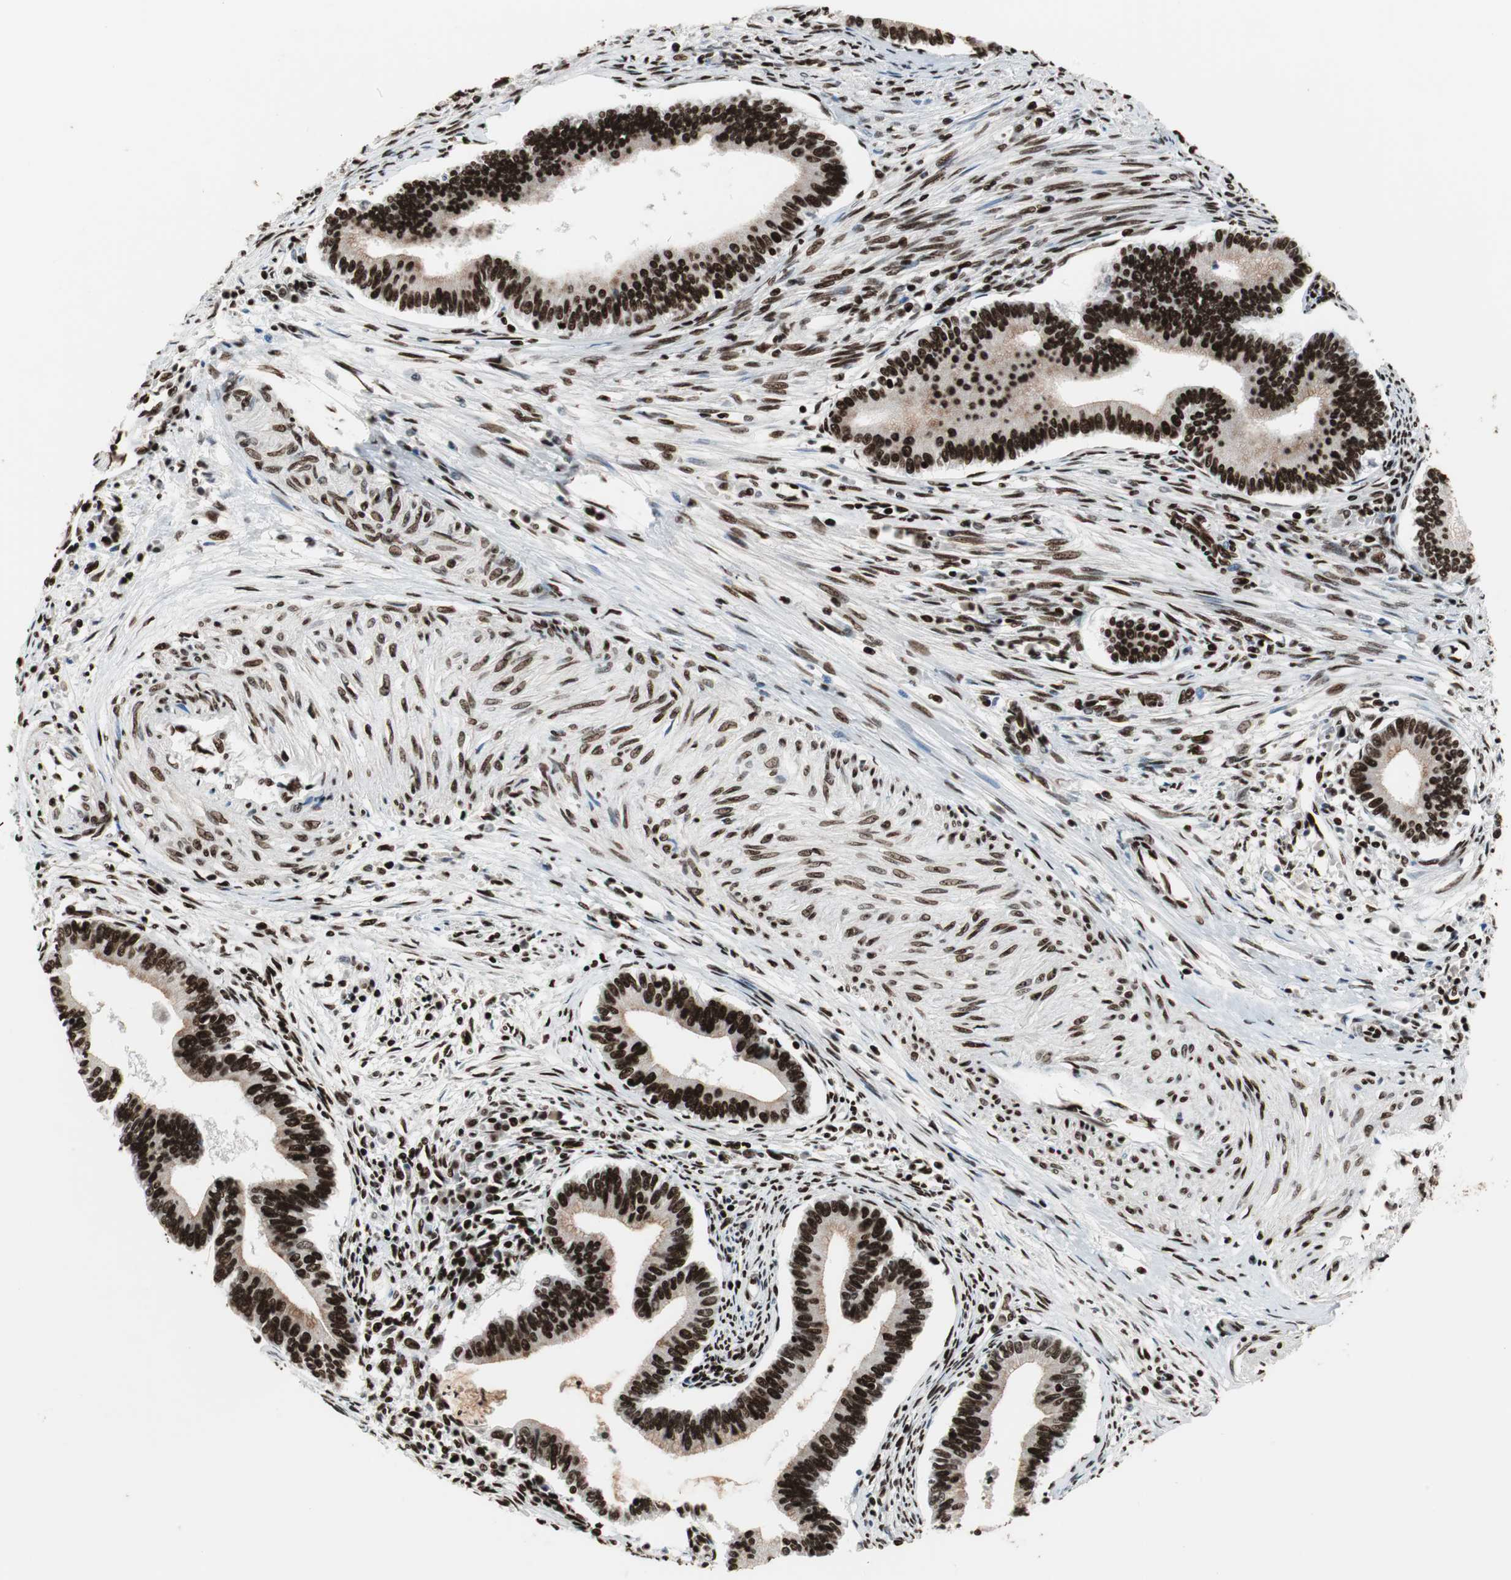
{"staining": {"intensity": "strong", "quantity": ">75%", "location": "nuclear"}, "tissue": "cervical cancer", "cell_type": "Tumor cells", "image_type": "cancer", "snomed": [{"axis": "morphology", "description": "Adenocarcinoma, NOS"}, {"axis": "topography", "description": "Cervix"}], "caption": "Human cervical cancer stained for a protein (brown) shows strong nuclear positive expression in approximately >75% of tumor cells.", "gene": "MTA2", "patient": {"sex": "female", "age": 36}}